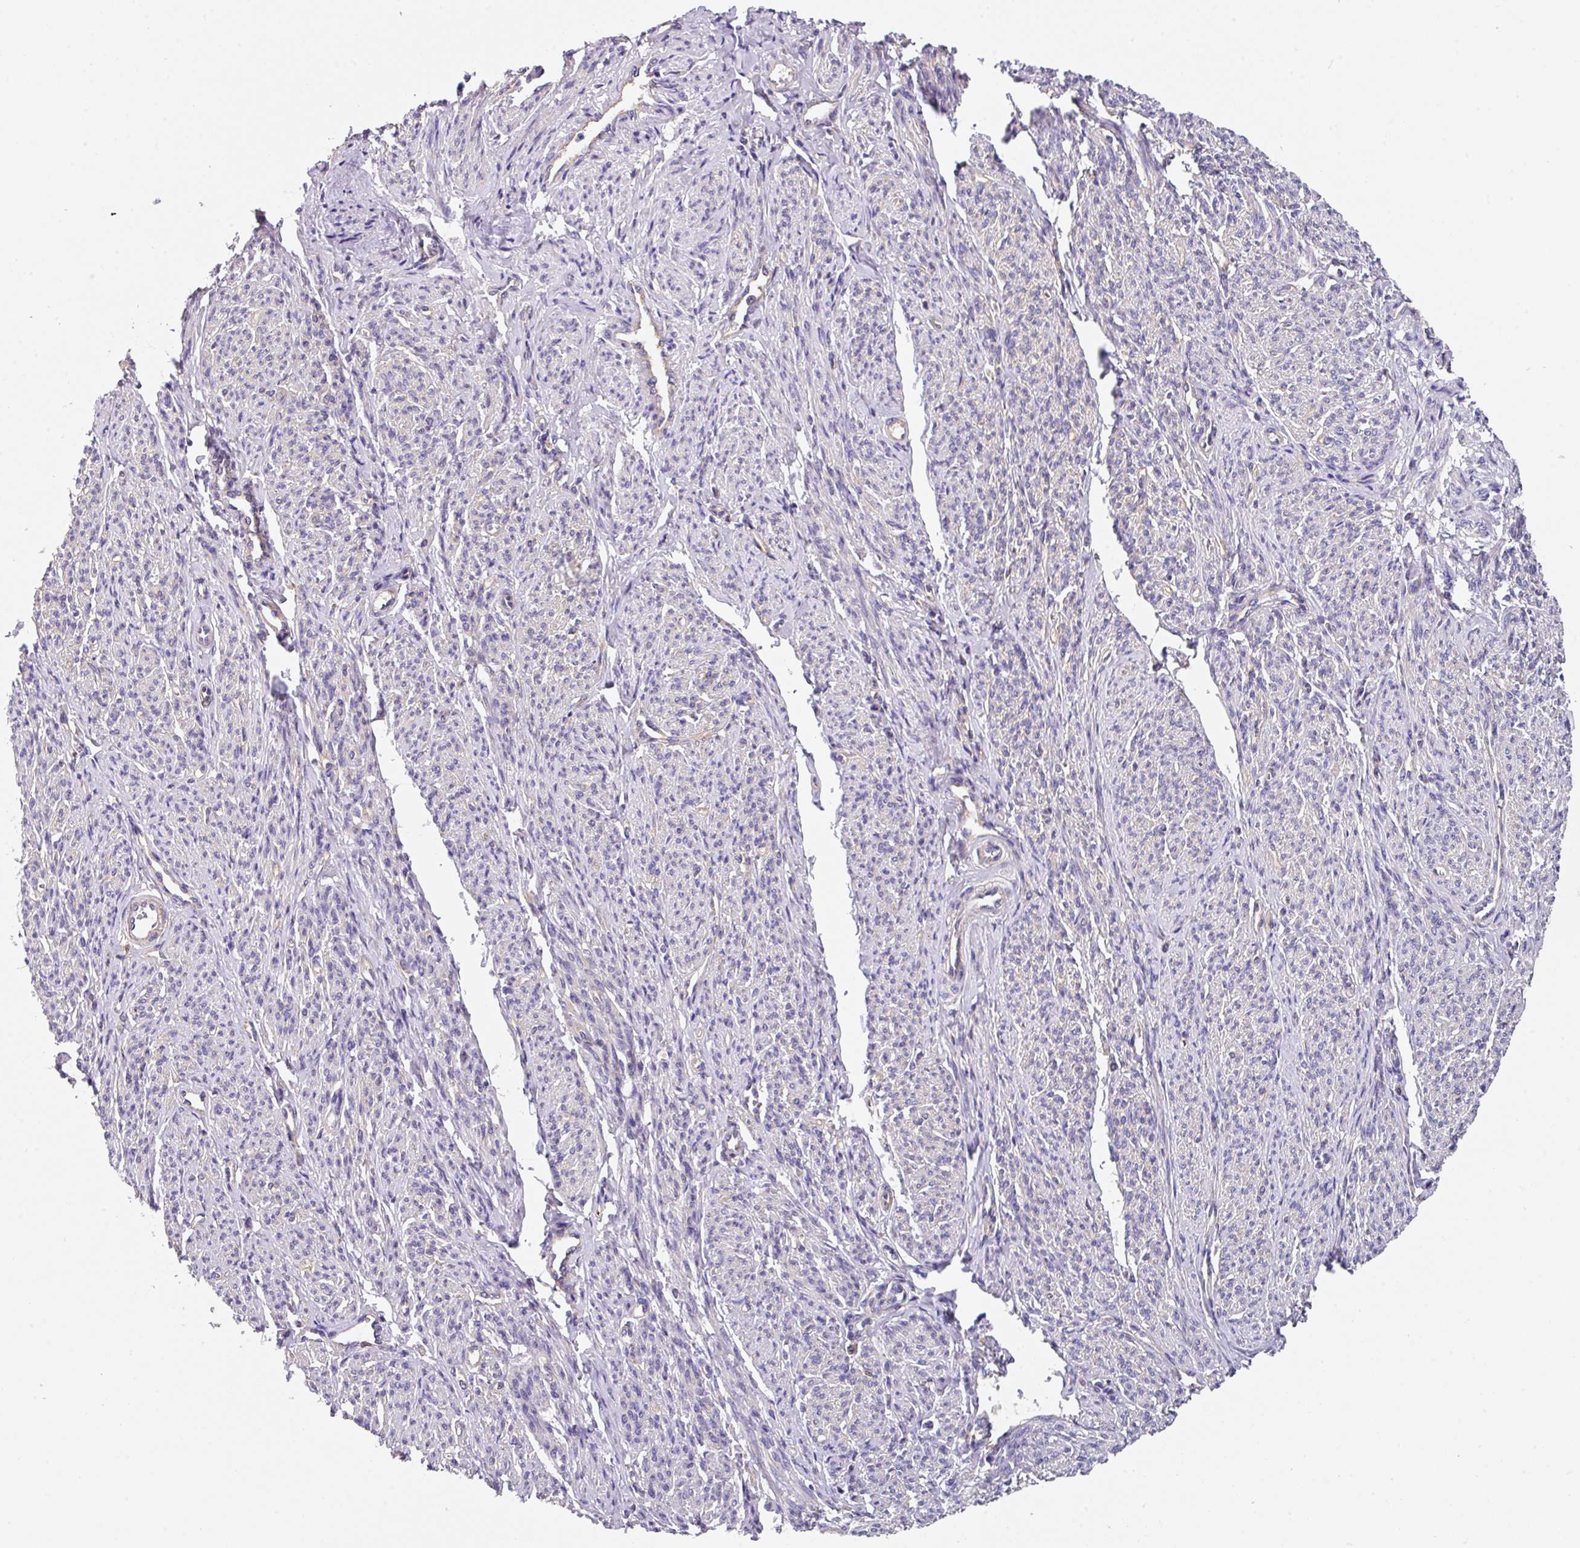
{"staining": {"intensity": "negative", "quantity": "none", "location": "none"}, "tissue": "smooth muscle", "cell_type": "Smooth muscle cells", "image_type": "normal", "snomed": [{"axis": "morphology", "description": "Normal tissue, NOS"}, {"axis": "topography", "description": "Smooth muscle"}], "caption": "IHC of unremarkable smooth muscle exhibits no expression in smooth muscle cells. (IHC, brightfield microscopy, high magnification).", "gene": "EIF4B", "patient": {"sex": "female", "age": 65}}